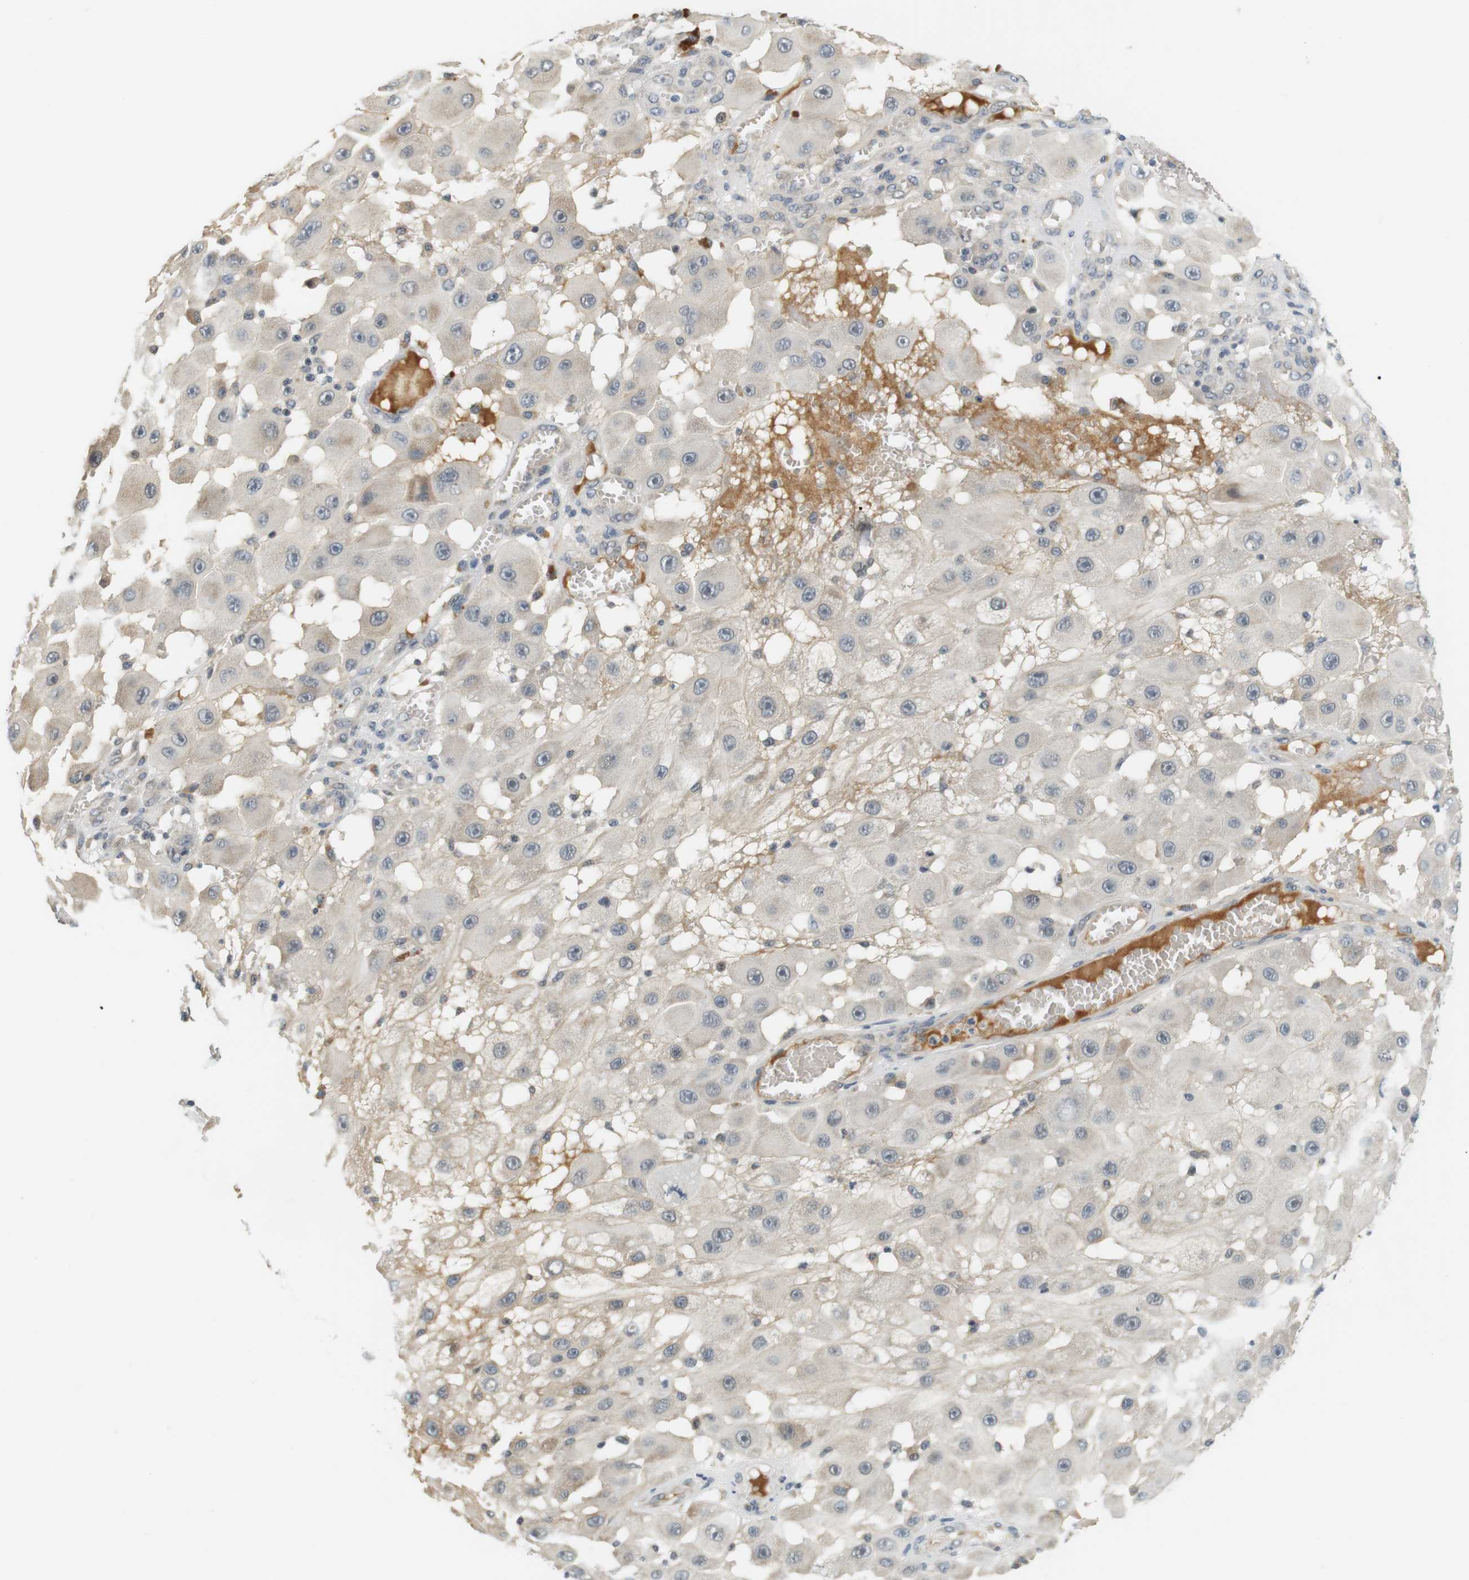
{"staining": {"intensity": "negative", "quantity": "none", "location": "none"}, "tissue": "melanoma", "cell_type": "Tumor cells", "image_type": "cancer", "snomed": [{"axis": "morphology", "description": "Malignant melanoma, NOS"}, {"axis": "topography", "description": "Skin"}], "caption": "High magnification brightfield microscopy of malignant melanoma stained with DAB (3,3'-diaminobenzidine) (brown) and counterstained with hematoxylin (blue): tumor cells show no significant positivity.", "gene": "WNT7A", "patient": {"sex": "female", "age": 81}}